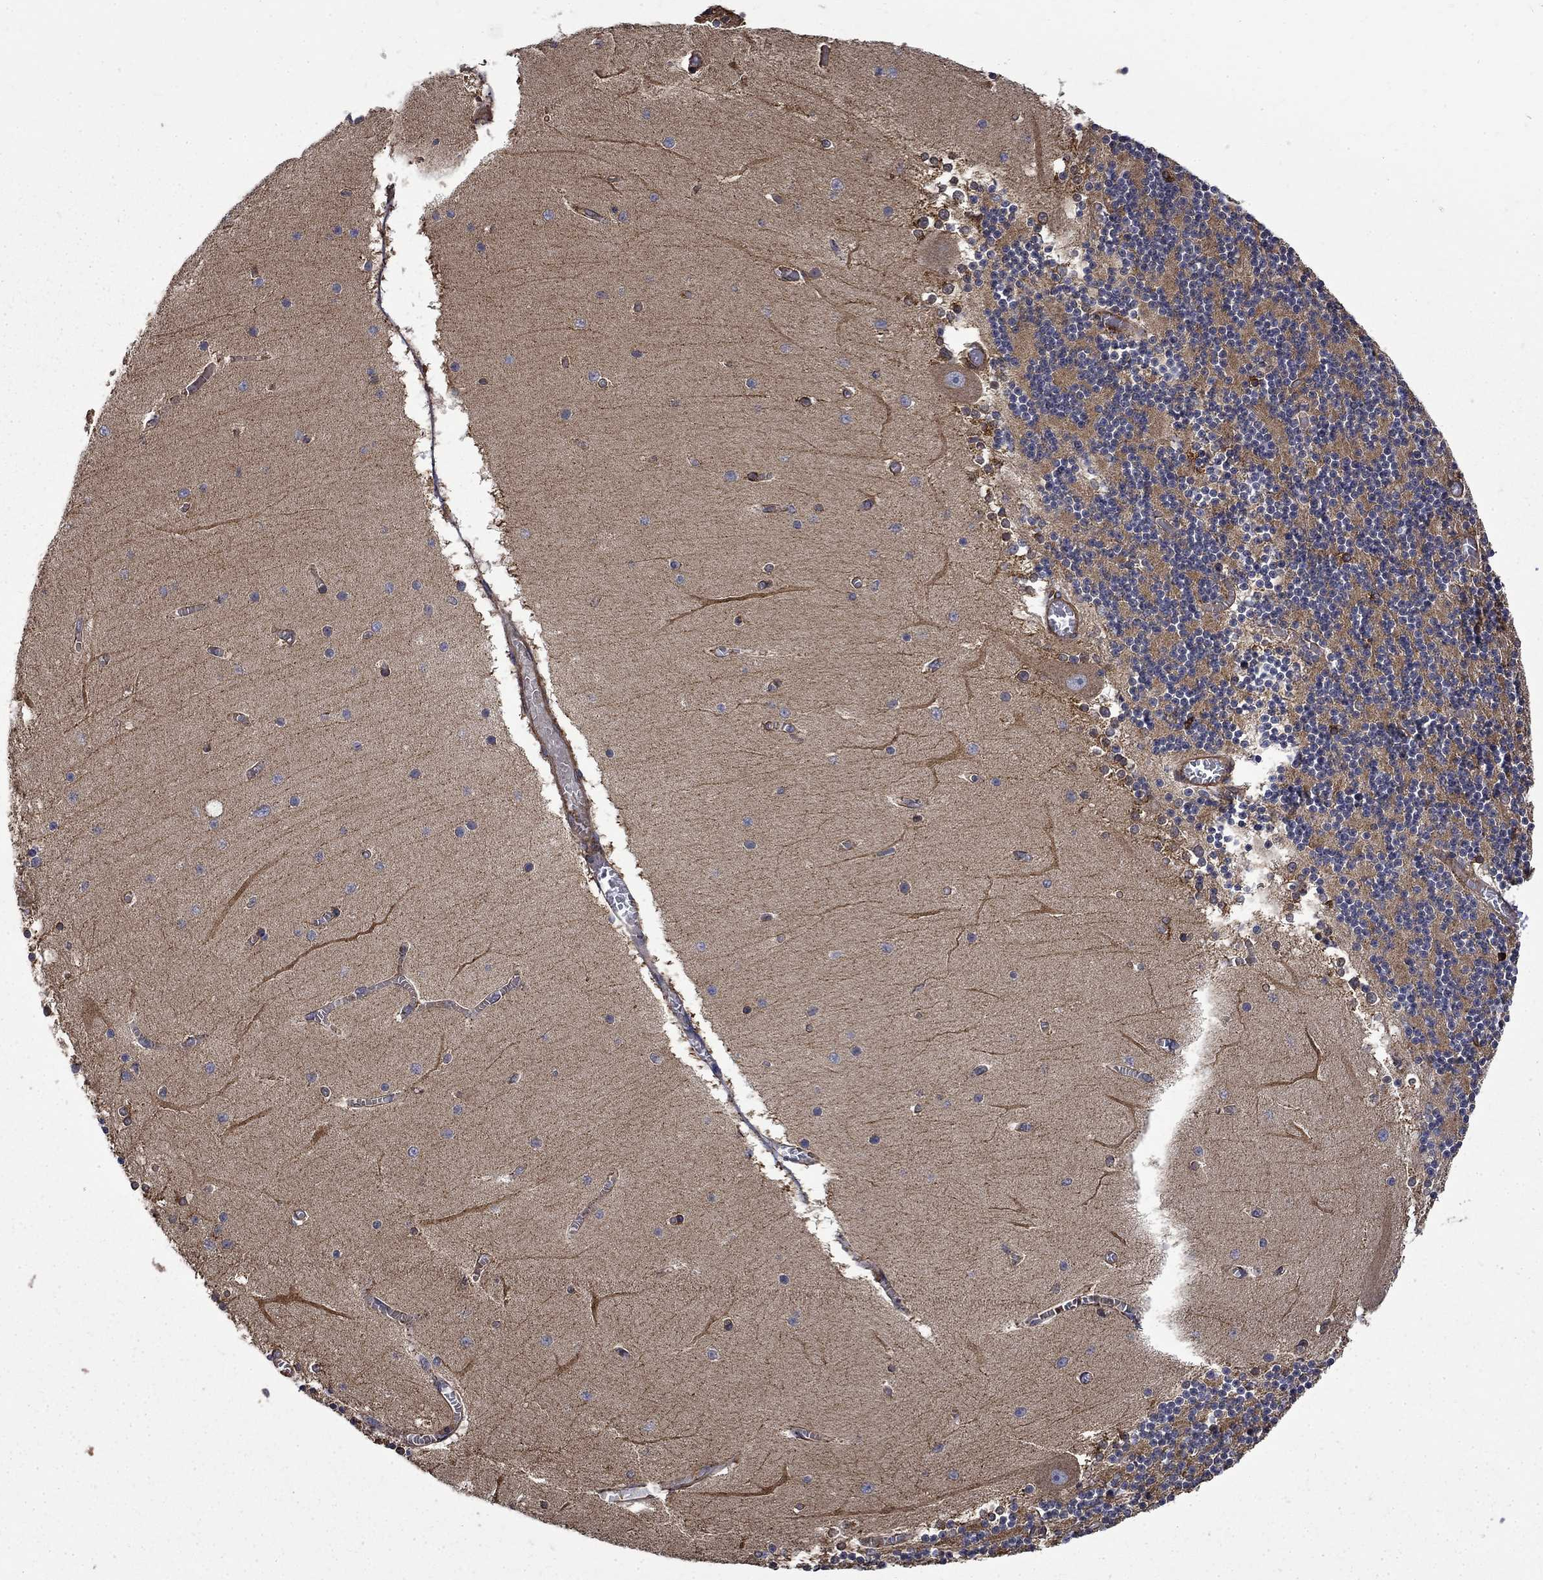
{"staining": {"intensity": "strong", "quantity": "<25%", "location": "cytoplasmic/membranous"}, "tissue": "cerebellum", "cell_type": "Cells in granular layer", "image_type": "normal", "snomed": [{"axis": "morphology", "description": "Normal tissue, NOS"}, {"axis": "topography", "description": "Cerebellum"}], "caption": "Protein staining of benign cerebellum reveals strong cytoplasmic/membranous staining in approximately <25% of cells in granular layer. The protein is stained brown, and the nuclei are stained in blue (DAB (3,3'-diaminobenzidine) IHC with brightfield microscopy, high magnification).", "gene": "CUTC", "patient": {"sex": "female", "age": 28}}